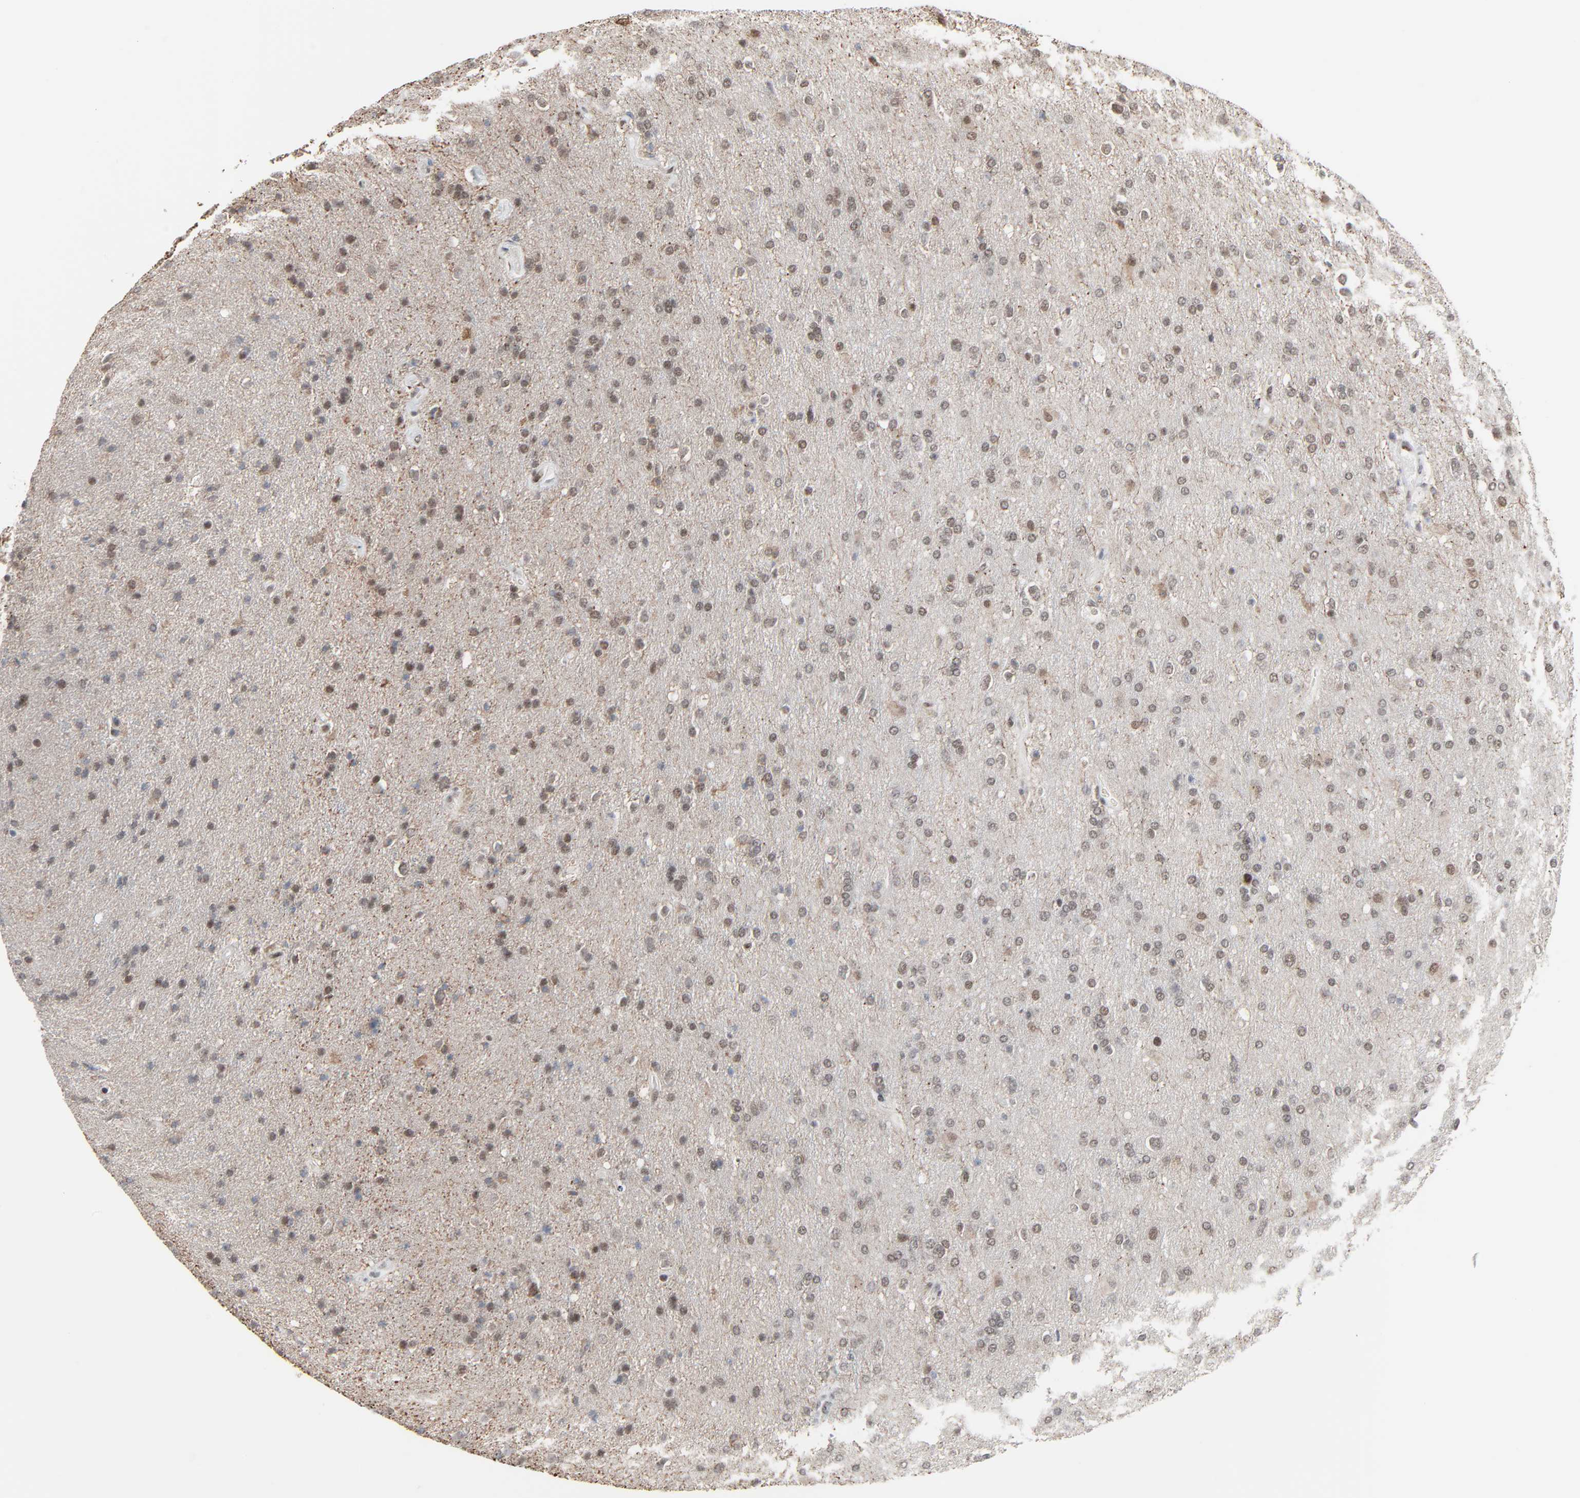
{"staining": {"intensity": "weak", "quantity": "<25%", "location": "nuclear"}, "tissue": "glioma", "cell_type": "Tumor cells", "image_type": "cancer", "snomed": [{"axis": "morphology", "description": "Glioma, malignant, High grade"}, {"axis": "topography", "description": "Brain"}], "caption": "Tumor cells are negative for protein expression in human glioma.", "gene": "FBXO28", "patient": {"sex": "male", "age": 33}}